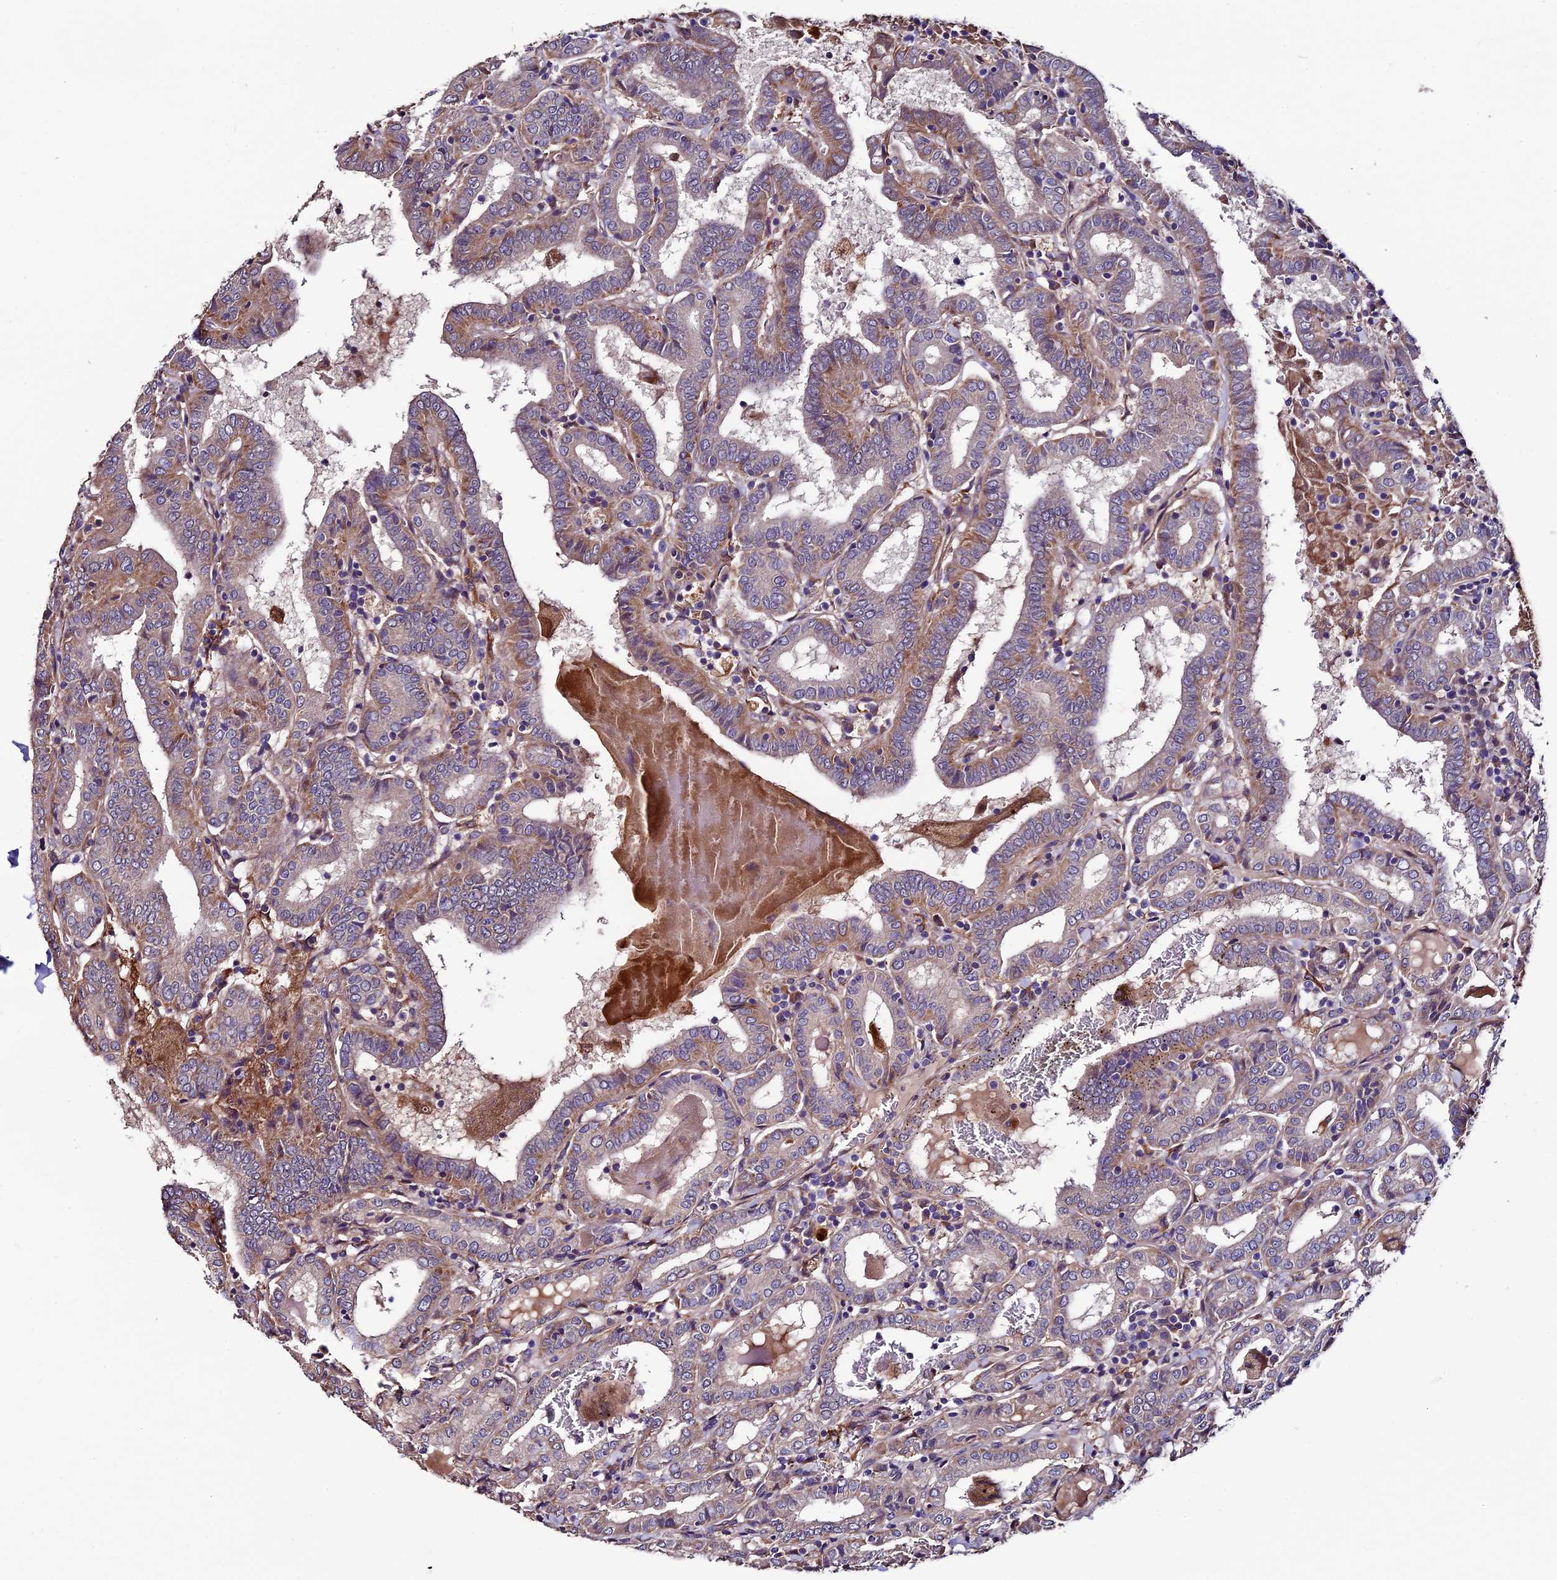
{"staining": {"intensity": "weak", "quantity": ">75%", "location": "cytoplasmic/membranous"}, "tissue": "thyroid cancer", "cell_type": "Tumor cells", "image_type": "cancer", "snomed": [{"axis": "morphology", "description": "Papillary adenocarcinoma, NOS"}, {"axis": "topography", "description": "Thyroid gland"}], "caption": "Brown immunohistochemical staining in human thyroid cancer (papillary adenocarcinoma) reveals weak cytoplasmic/membranous expression in about >75% of tumor cells.", "gene": "CLN5", "patient": {"sex": "female", "age": 72}}